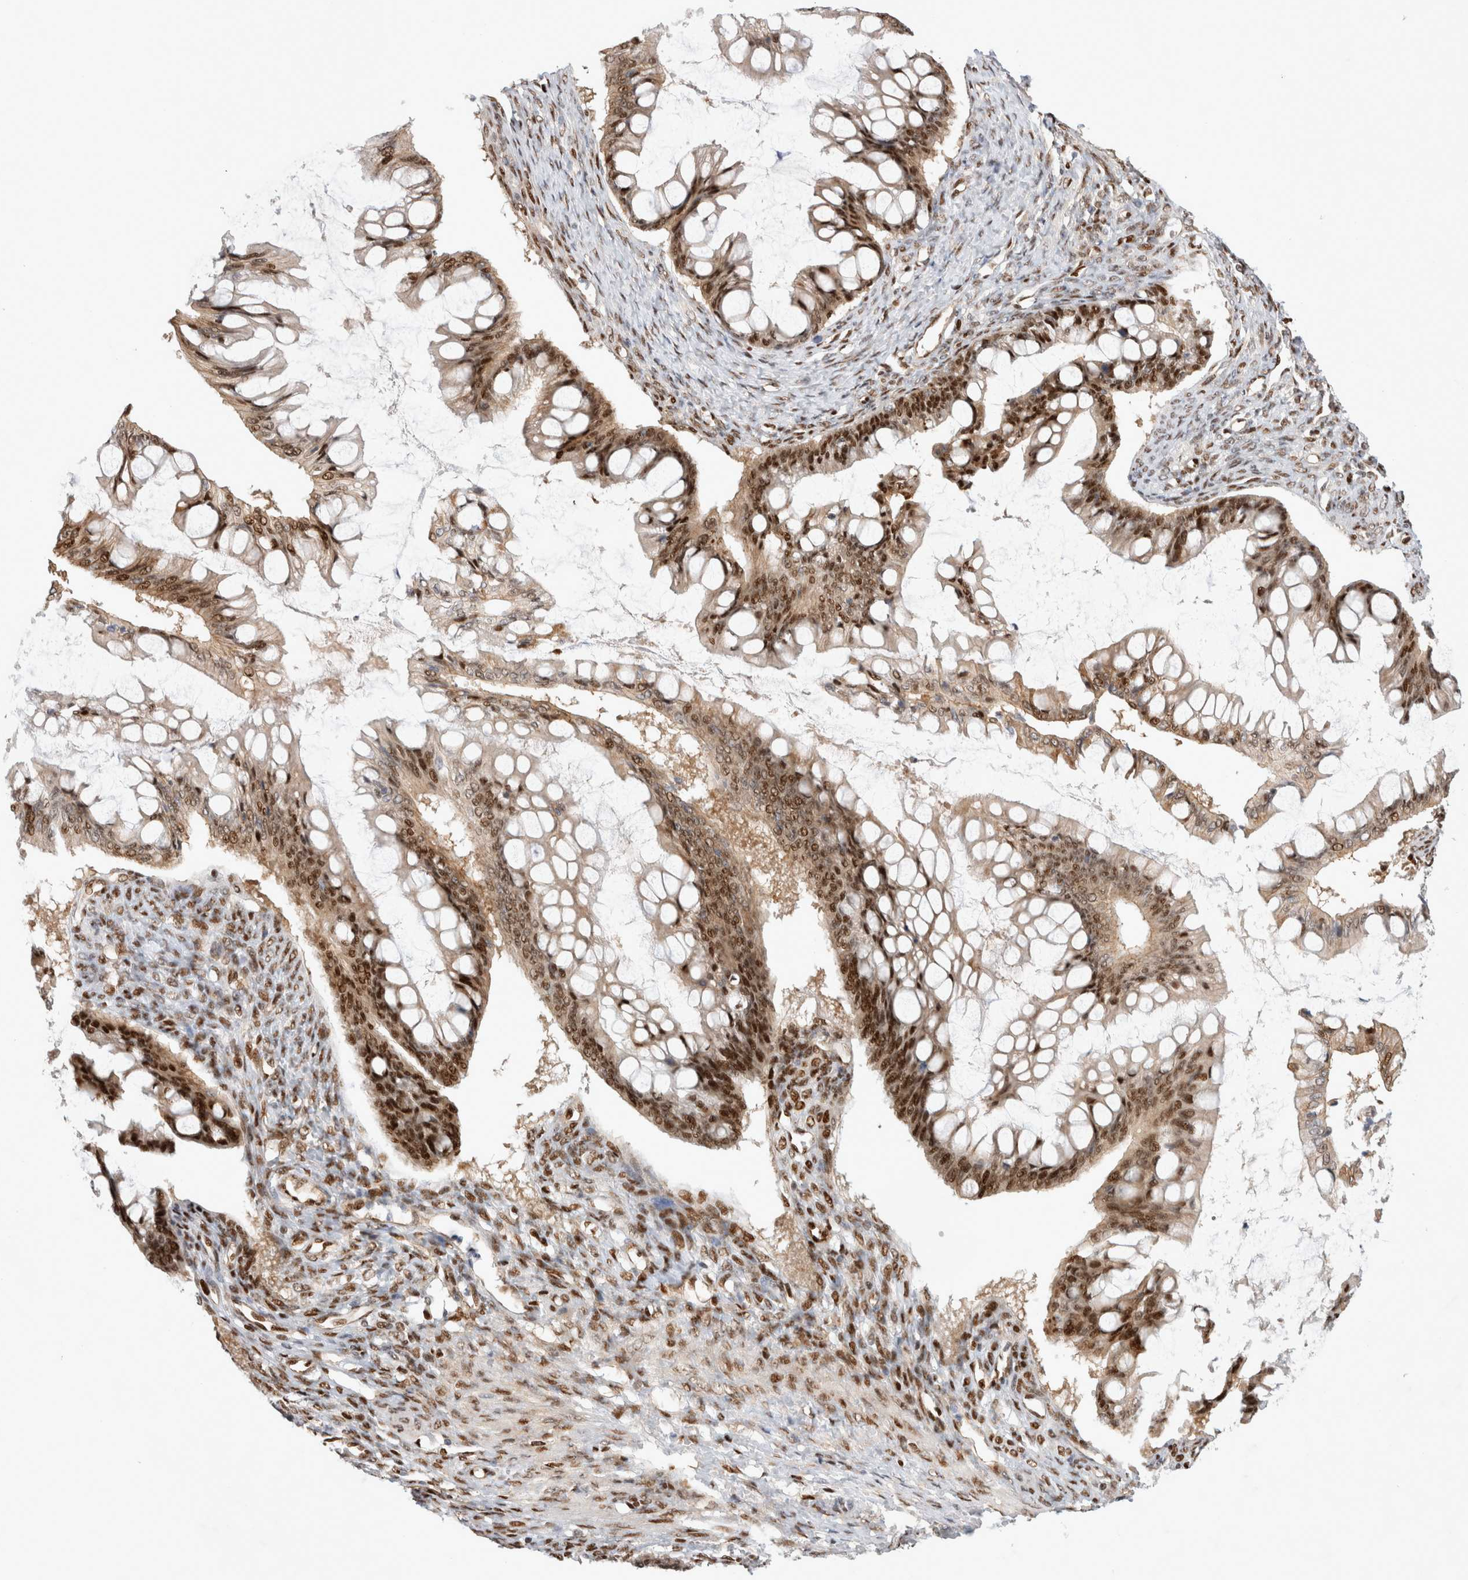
{"staining": {"intensity": "strong", "quantity": ">75%", "location": "nuclear"}, "tissue": "ovarian cancer", "cell_type": "Tumor cells", "image_type": "cancer", "snomed": [{"axis": "morphology", "description": "Cystadenocarcinoma, mucinous, NOS"}, {"axis": "topography", "description": "Ovary"}], "caption": "Immunohistochemistry (DAB) staining of human ovarian cancer (mucinous cystadenocarcinoma) displays strong nuclear protein expression in approximately >75% of tumor cells.", "gene": "TCF4", "patient": {"sex": "female", "age": 73}}